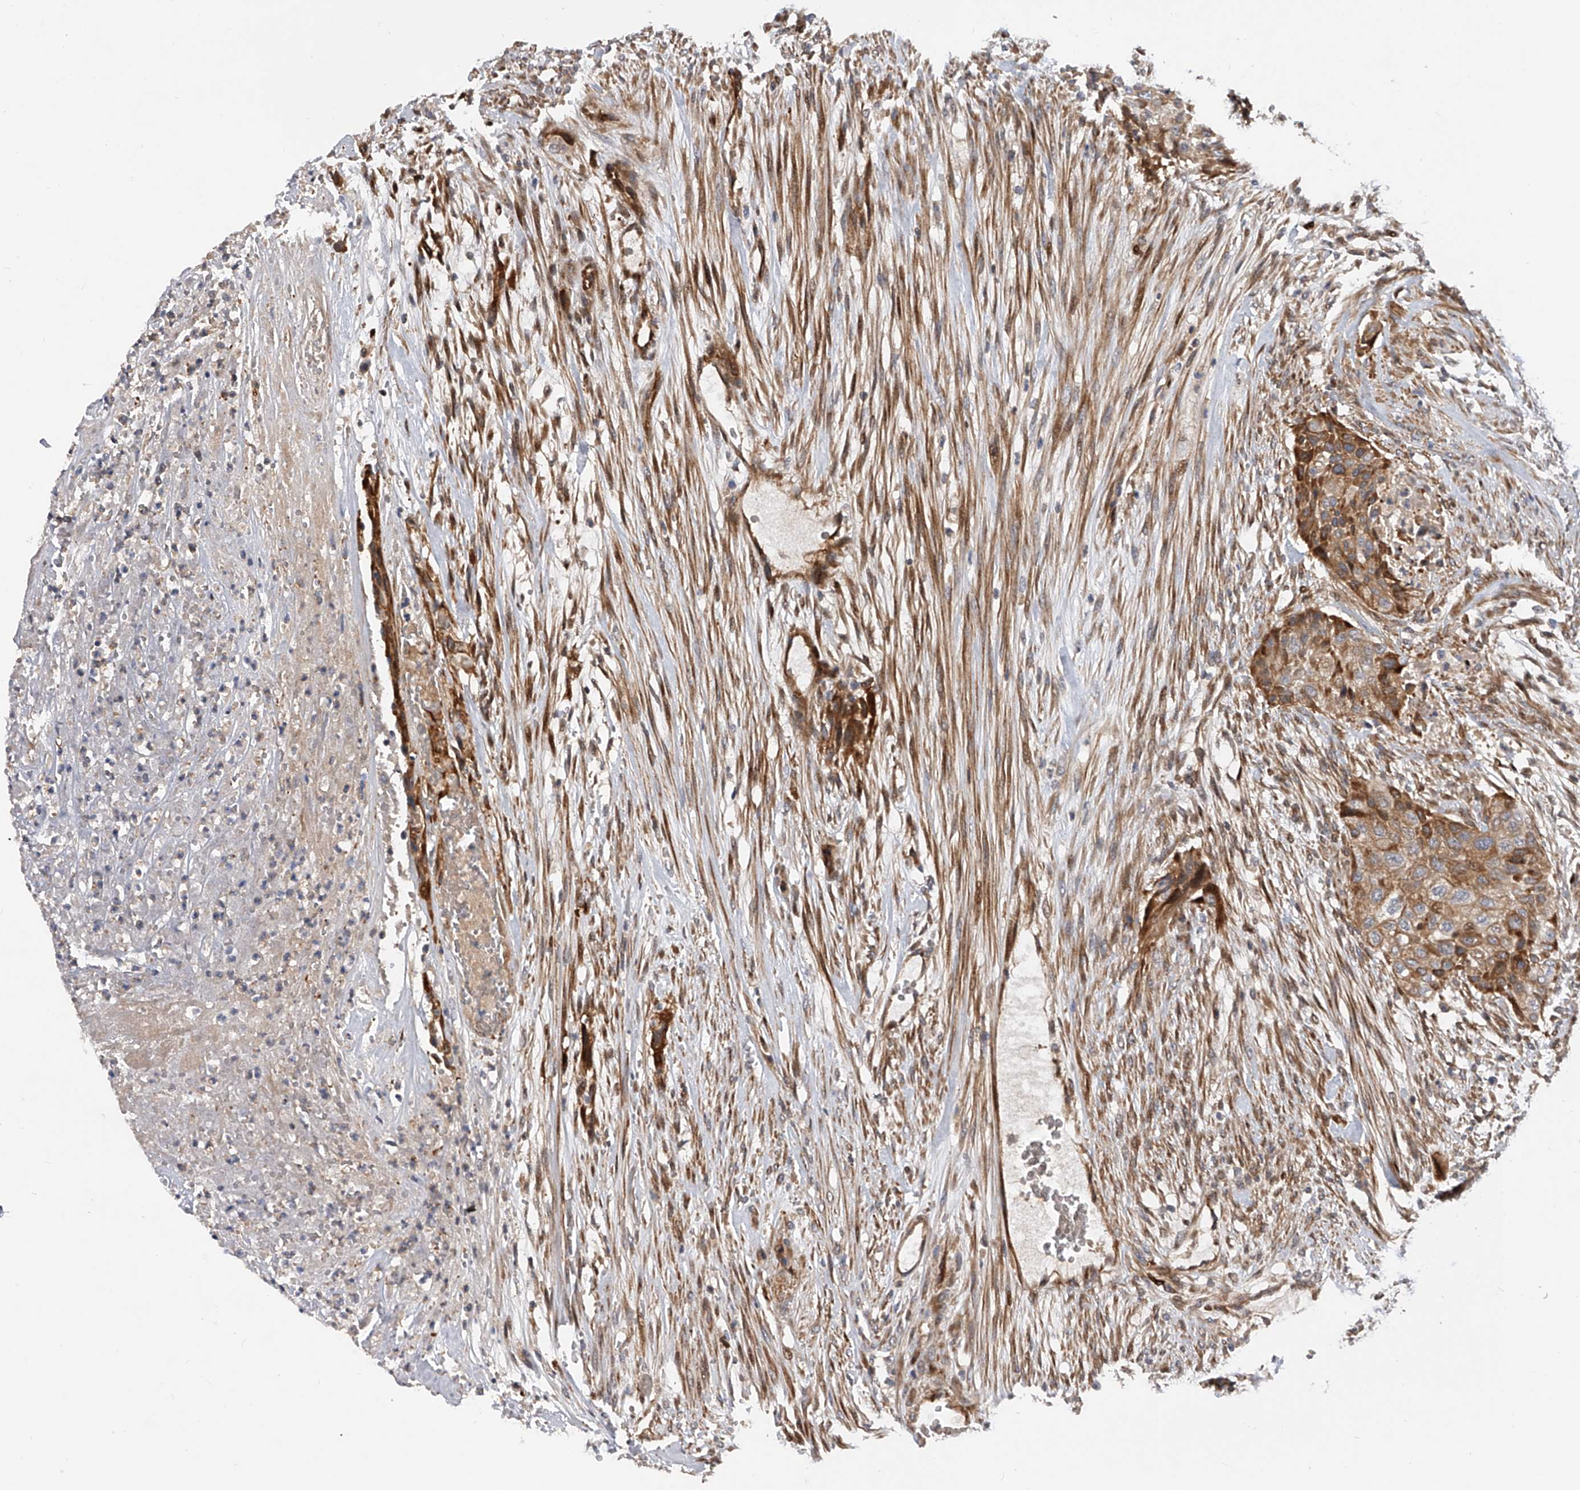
{"staining": {"intensity": "moderate", "quantity": ">75%", "location": "cytoplasmic/membranous"}, "tissue": "urothelial cancer", "cell_type": "Tumor cells", "image_type": "cancer", "snomed": [{"axis": "morphology", "description": "Urothelial carcinoma, High grade"}, {"axis": "topography", "description": "Urinary bladder"}], "caption": "Immunohistochemical staining of human urothelial cancer exhibits medium levels of moderate cytoplasmic/membranous expression in about >75% of tumor cells. (brown staining indicates protein expression, while blue staining denotes nuclei).", "gene": "PDSS2", "patient": {"sex": "male", "age": 35}}